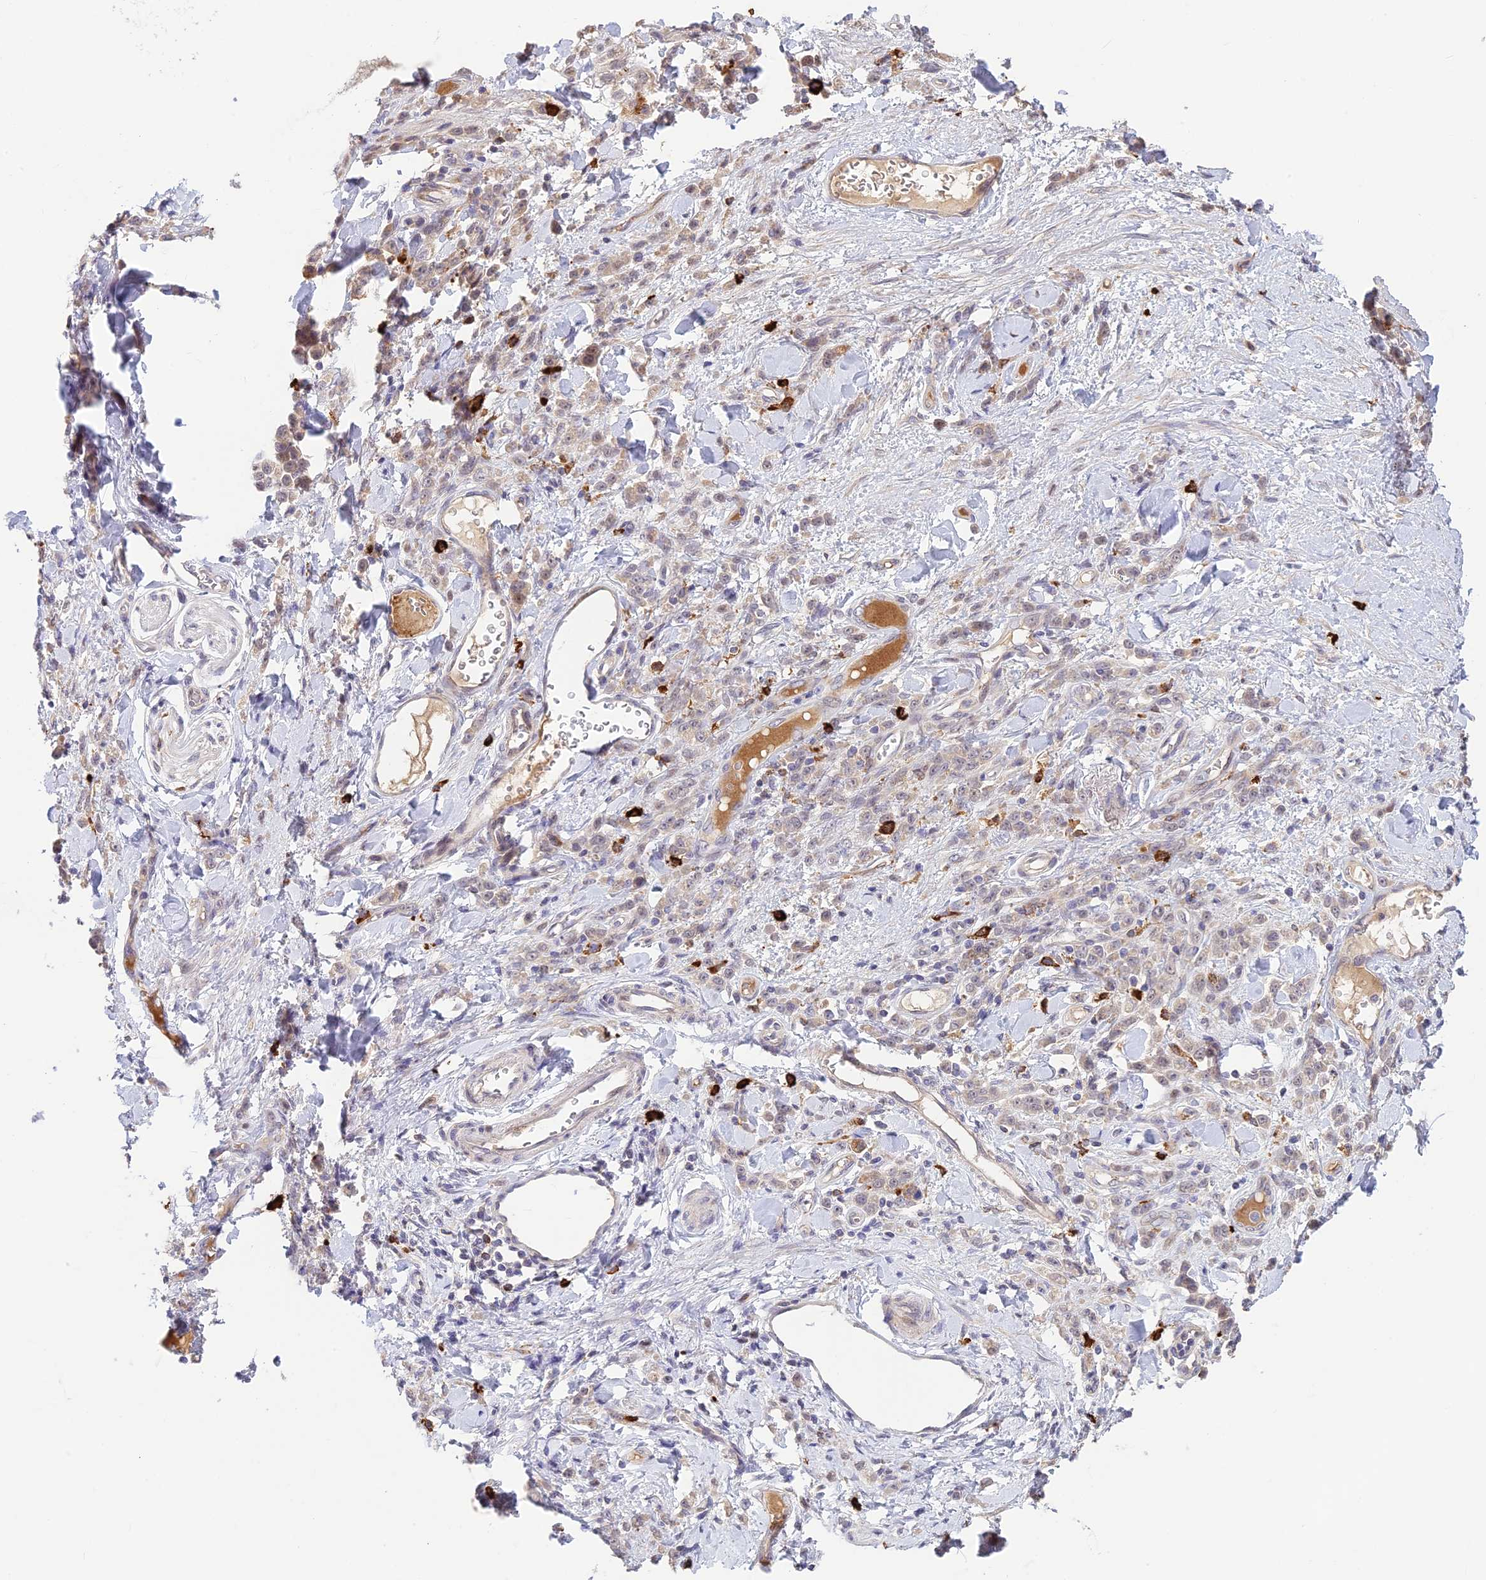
{"staining": {"intensity": "negative", "quantity": "none", "location": "none"}, "tissue": "stomach cancer", "cell_type": "Tumor cells", "image_type": "cancer", "snomed": [{"axis": "morphology", "description": "Normal tissue, NOS"}, {"axis": "morphology", "description": "Adenocarcinoma, NOS"}, {"axis": "topography", "description": "Stomach"}], "caption": "Histopathology image shows no protein positivity in tumor cells of stomach cancer (adenocarcinoma) tissue.", "gene": "ASPDH", "patient": {"sex": "male", "age": 82}}